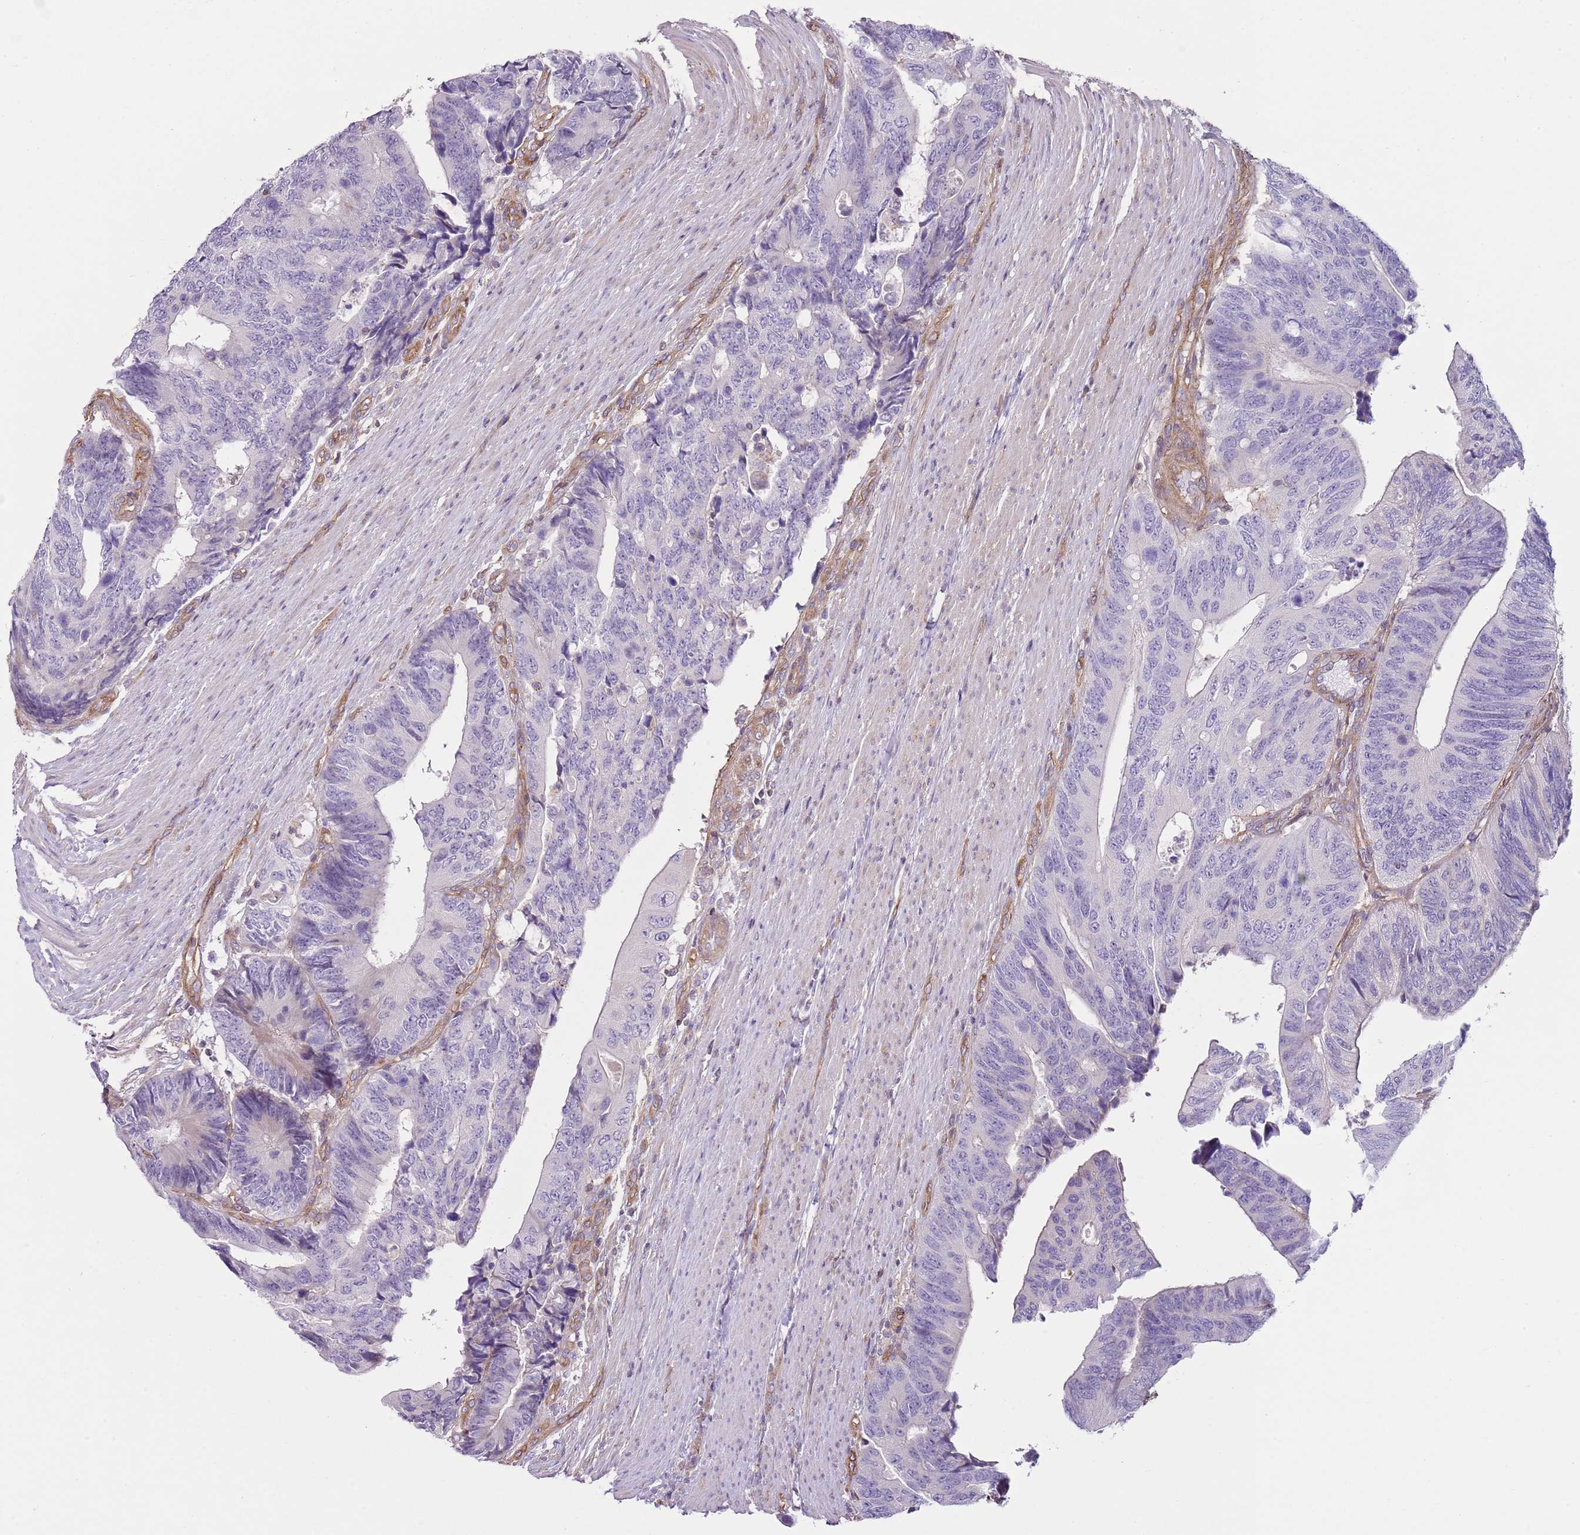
{"staining": {"intensity": "negative", "quantity": "none", "location": "none"}, "tissue": "colorectal cancer", "cell_type": "Tumor cells", "image_type": "cancer", "snomed": [{"axis": "morphology", "description": "Adenocarcinoma, NOS"}, {"axis": "topography", "description": "Colon"}], "caption": "Protein analysis of colorectal adenocarcinoma reveals no significant expression in tumor cells. (Stains: DAB (3,3'-diaminobenzidine) immunohistochemistry (IHC) with hematoxylin counter stain, Microscopy: brightfield microscopy at high magnification).", "gene": "GNAI3", "patient": {"sex": "male", "age": 87}}